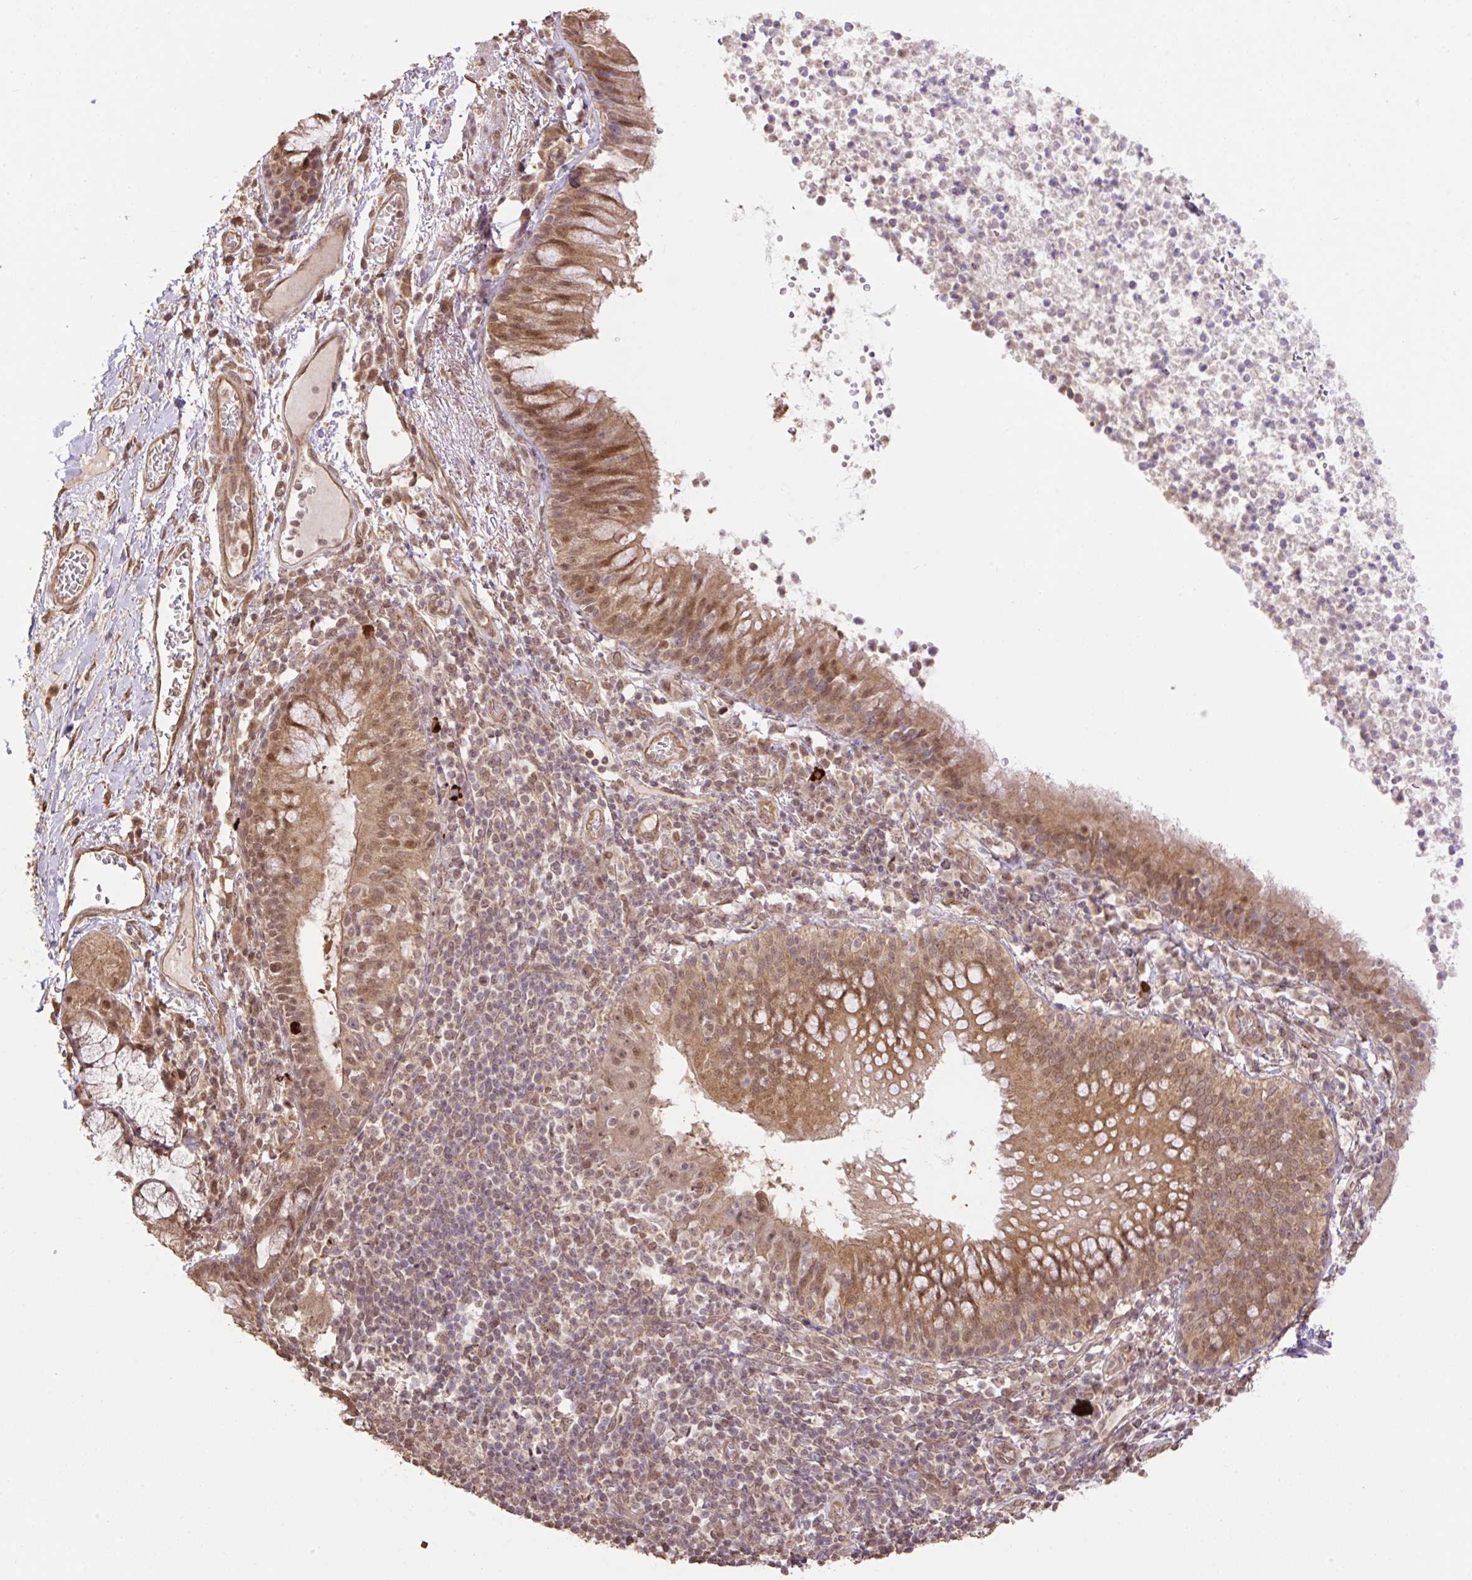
{"staining": {"intensity": "moderate", "quantity": ">75%", "location": "cytoplasmic/membranous,nuclear"}, "tissue": "bronchus", "cell_type": "Respiratory epithelial cells", "image_type": "normal", "snomed": [{"axis": "morphology", "description": "Normal tissue, NOS"}, {"axis": "topography", "description": "Cartilage tissue"}, {"axis": "topography", "description": "Bronchus"}], "caption": "The histopathology image demonstrates a brown stain indicating the presence of a protein in the cytoplasmic/membranous,nuclear of respiratory epithelial cells in bronchus.", "gene": "VPS25", "patient": {"sex": "male", "age": 56}}